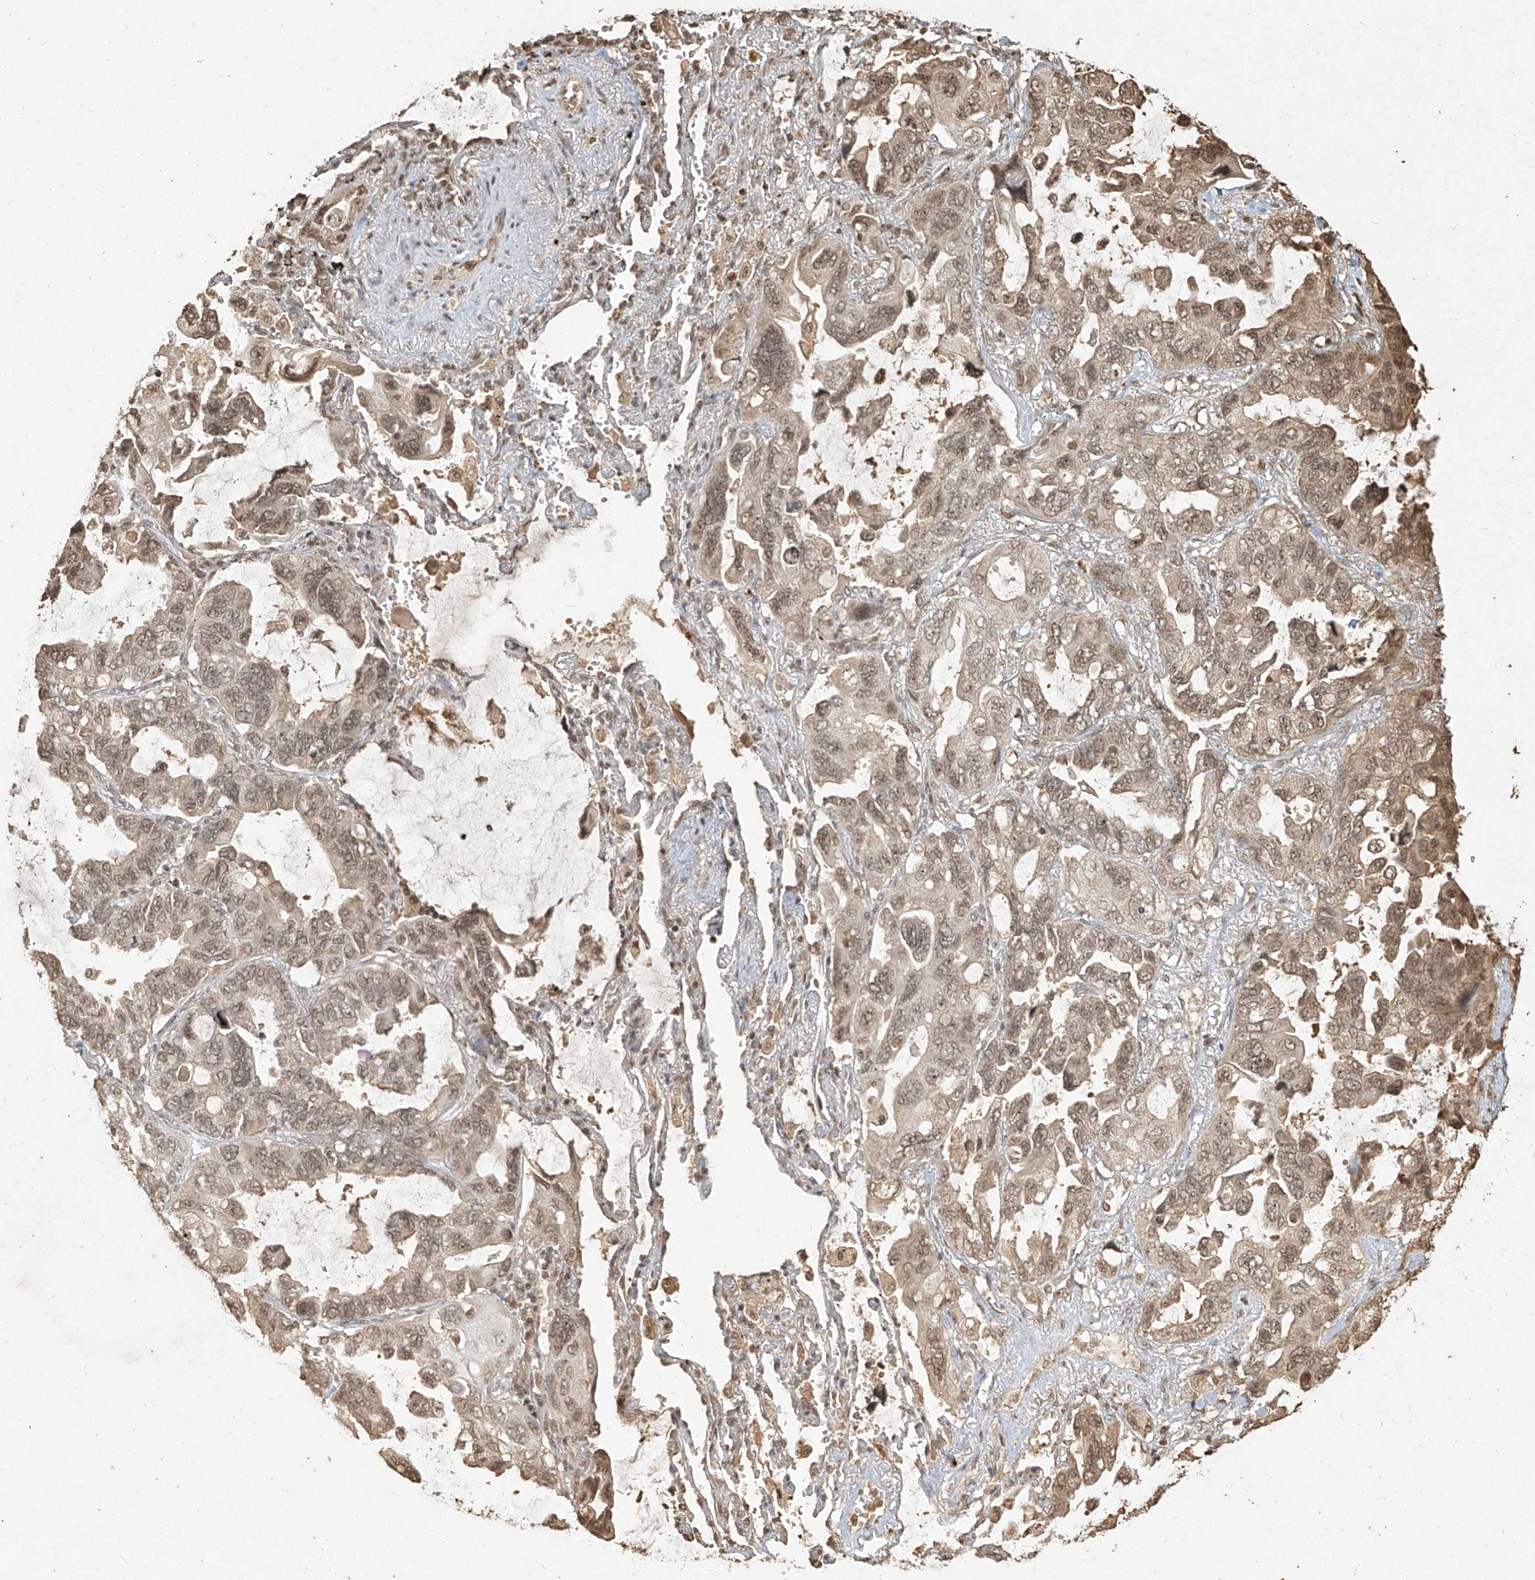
{"staining": {"intensity": "weak", "quantity": ">75%", "location": "nuclear"}, "tissue": "lung cancer", "cell_type": "Tumor cells", "image_type": "cancer", "snomed": [{"axis": "morphology", "description": "Squamous cell carcinoma, NOS"}, {"axis": "topography", "description": "Lung"}], "caption": "About >75% of tumor cells in squamous cell carcinoma (lung) show weak nuclear protein staining as visualized by brown immunohistochemical staining.", "gene": "UBE2K", "patient": {"sex": "female", "age": 73}}